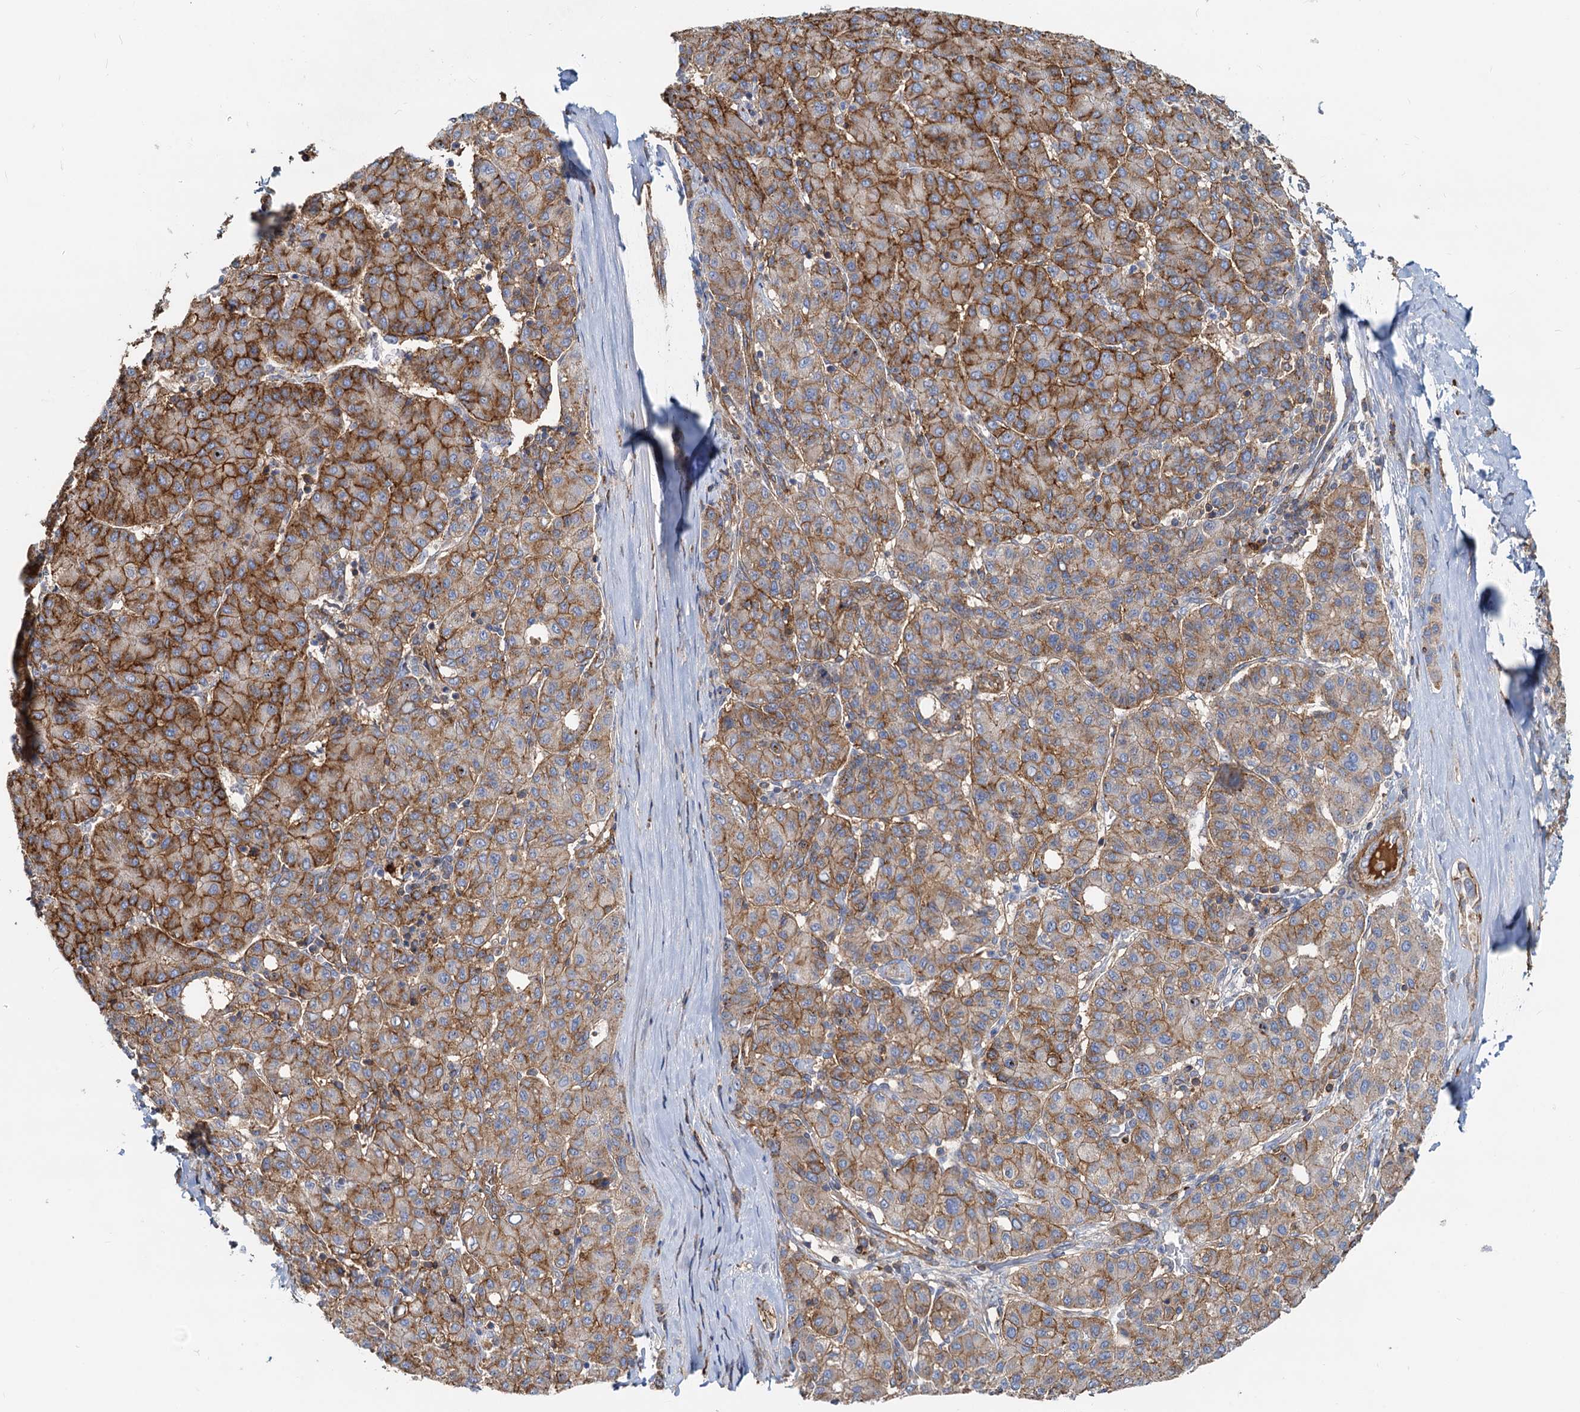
{"staining": {"intensity": "moderate", "quantity": ">75%", "location": "cytoplasmic/membranous"}, "tissue": "liver cancer", "cell_type": "Tumor cells", "image_type": "cancer", "snomed": [{"axis": "morphology", "description": "Carcinoma, Hepatocellular, NOS"}, {"axis": "topography", "description": "Liver"}], "caption": "Moderate cytoplasmic/membranous expression for a protein is present in about >75% of tumor cells of liver cancer using immunohistochemistry (IHC).", "gene": "LNX2", "patient": {"sex": "male", "age": 65}}